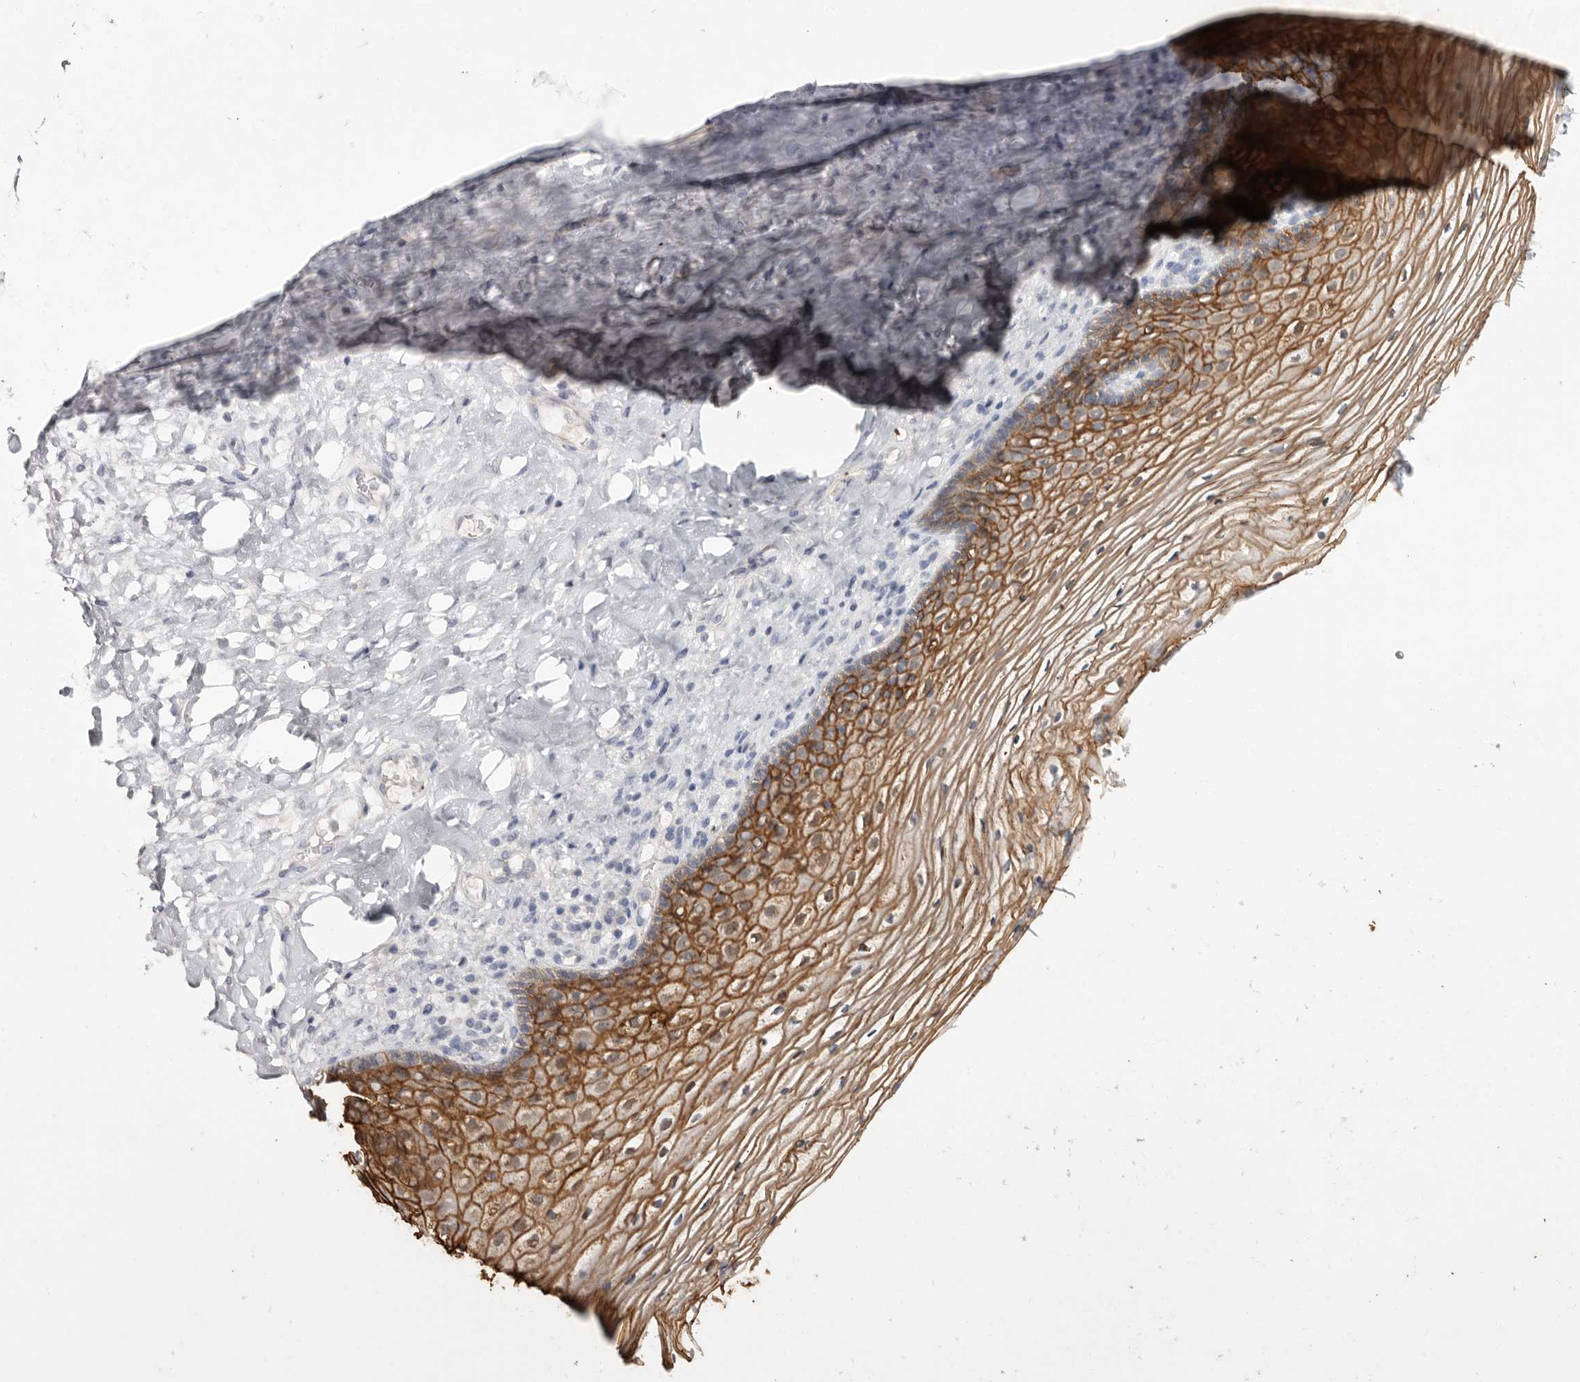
{"staining": {"intensity": "strong", "quantity": ">75%", "location": "cytoplasmic/membranous"}, "tissue": "vagina", "cell_type": "Squamous epithelial cells", "image_type": "normal", "snomed": [{"axis": "morphology", "description": "Normal tissue, NOS"}, {"axis": "topography", "description": "Vagina"}], "caption": "DAB (3,3'-diaminobenzidine) immunohistochemical staining of unremarkable vagina reveals strong cytoplasmic/membranous protein positivity in about >75% of squamous epithelial cells.", "gene": "S100A14", "patient": {"sex": "female", "age": 60}}